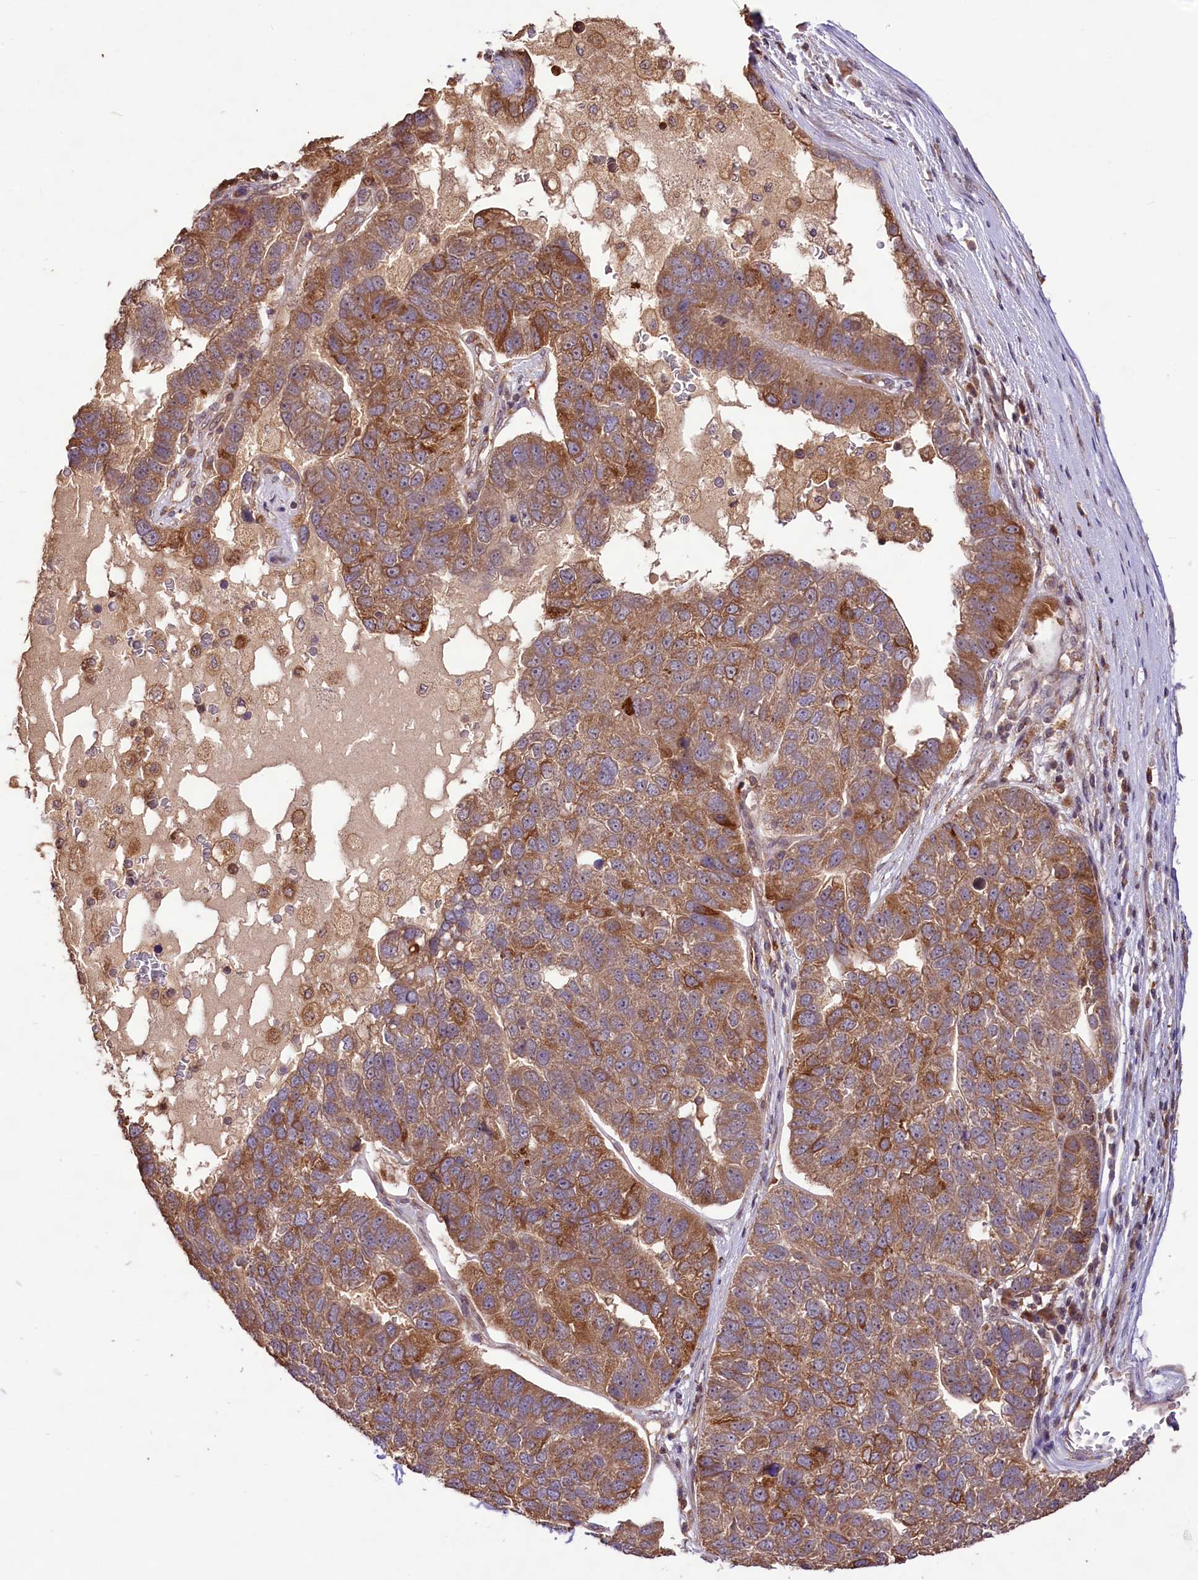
{"staining": {"intensity": "moderate", "quantity": ">75%", "location": "cytoplasmic/membranous"}, "tissue": "pancreatic cancer", "cell_type": "Tumor cells", "image_type": "cancer", "snomed": [{"axis": "morphology", "description": "Adenocarcinoma, NOS"}, {"axis": "topography", "description": "Pancreas"}], "caption": "Brown immunohistochemical staining in pancreatic cancer (adenocarcinoma) demonstrates moderate cytoplasmic/membranous positivity in about >75% of tumor cells.", "gene": "RRP8", "patient": {"sex": "female", "age": 61}}